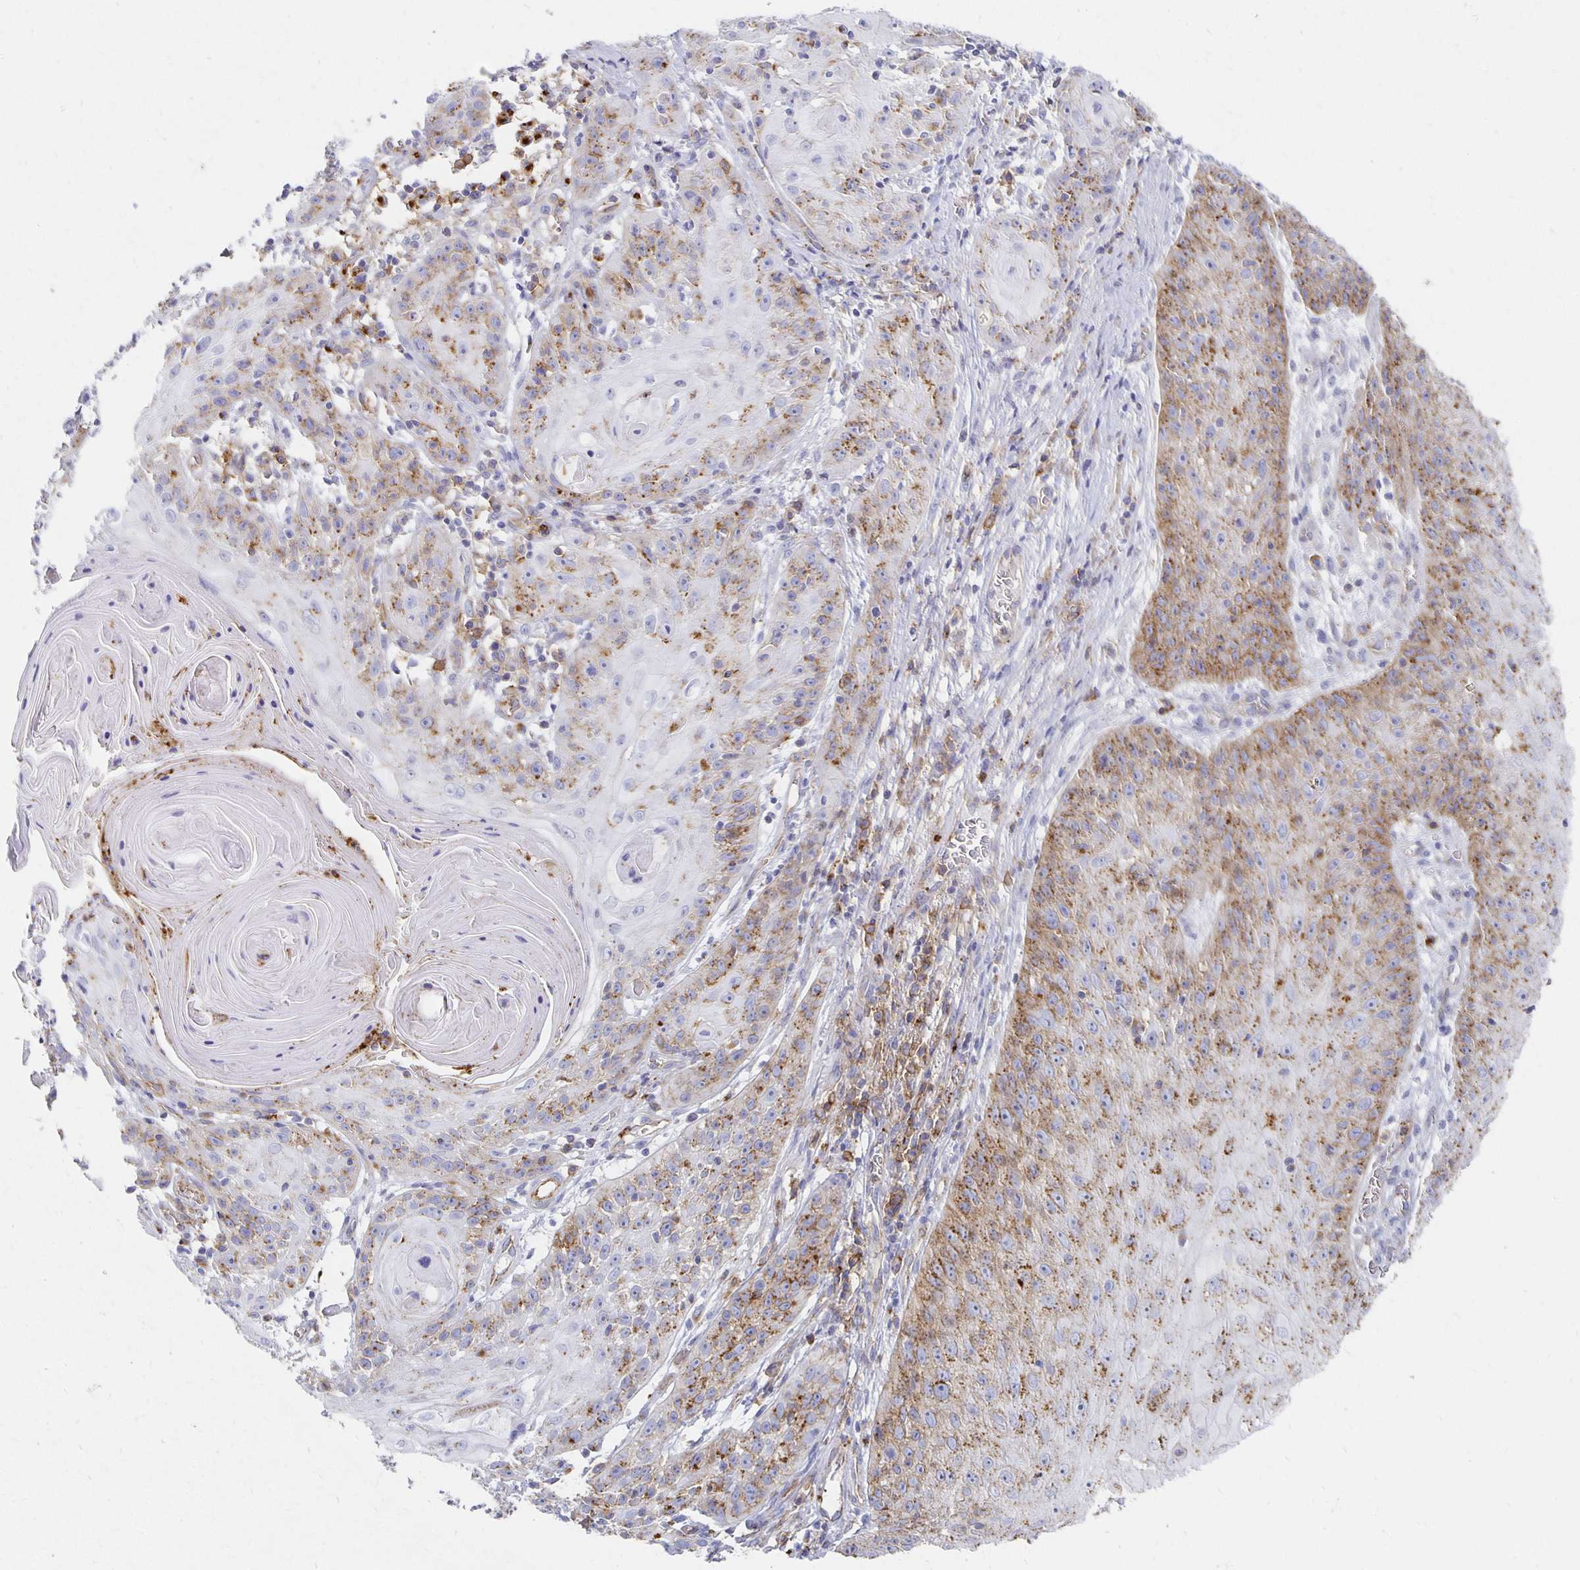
{"staining": {"intensity": "moderate", "quantity": "25%-75%", "location": "cytoplasmic/membranous"}, "tissue": "skin cancer", "cell_type": "Tumor cells", "image_type": "cancer", "snomed": [{"axis": "morphology", "description": "Squamous cell carcinoma, NOS"}, {"axis": "topography", "description": "Skin"}, {"axis": "topography", "description": "Vulva"}], "caption": "Moderate cytoplasmic/membranous positivity for a protein is identified in about 25%-75% of tumor cells of squamous cell carcinoma (skin) using immunohistochemistry.", "gene": "TAAR1", "patient": {"sex": "female", "age": 76}}